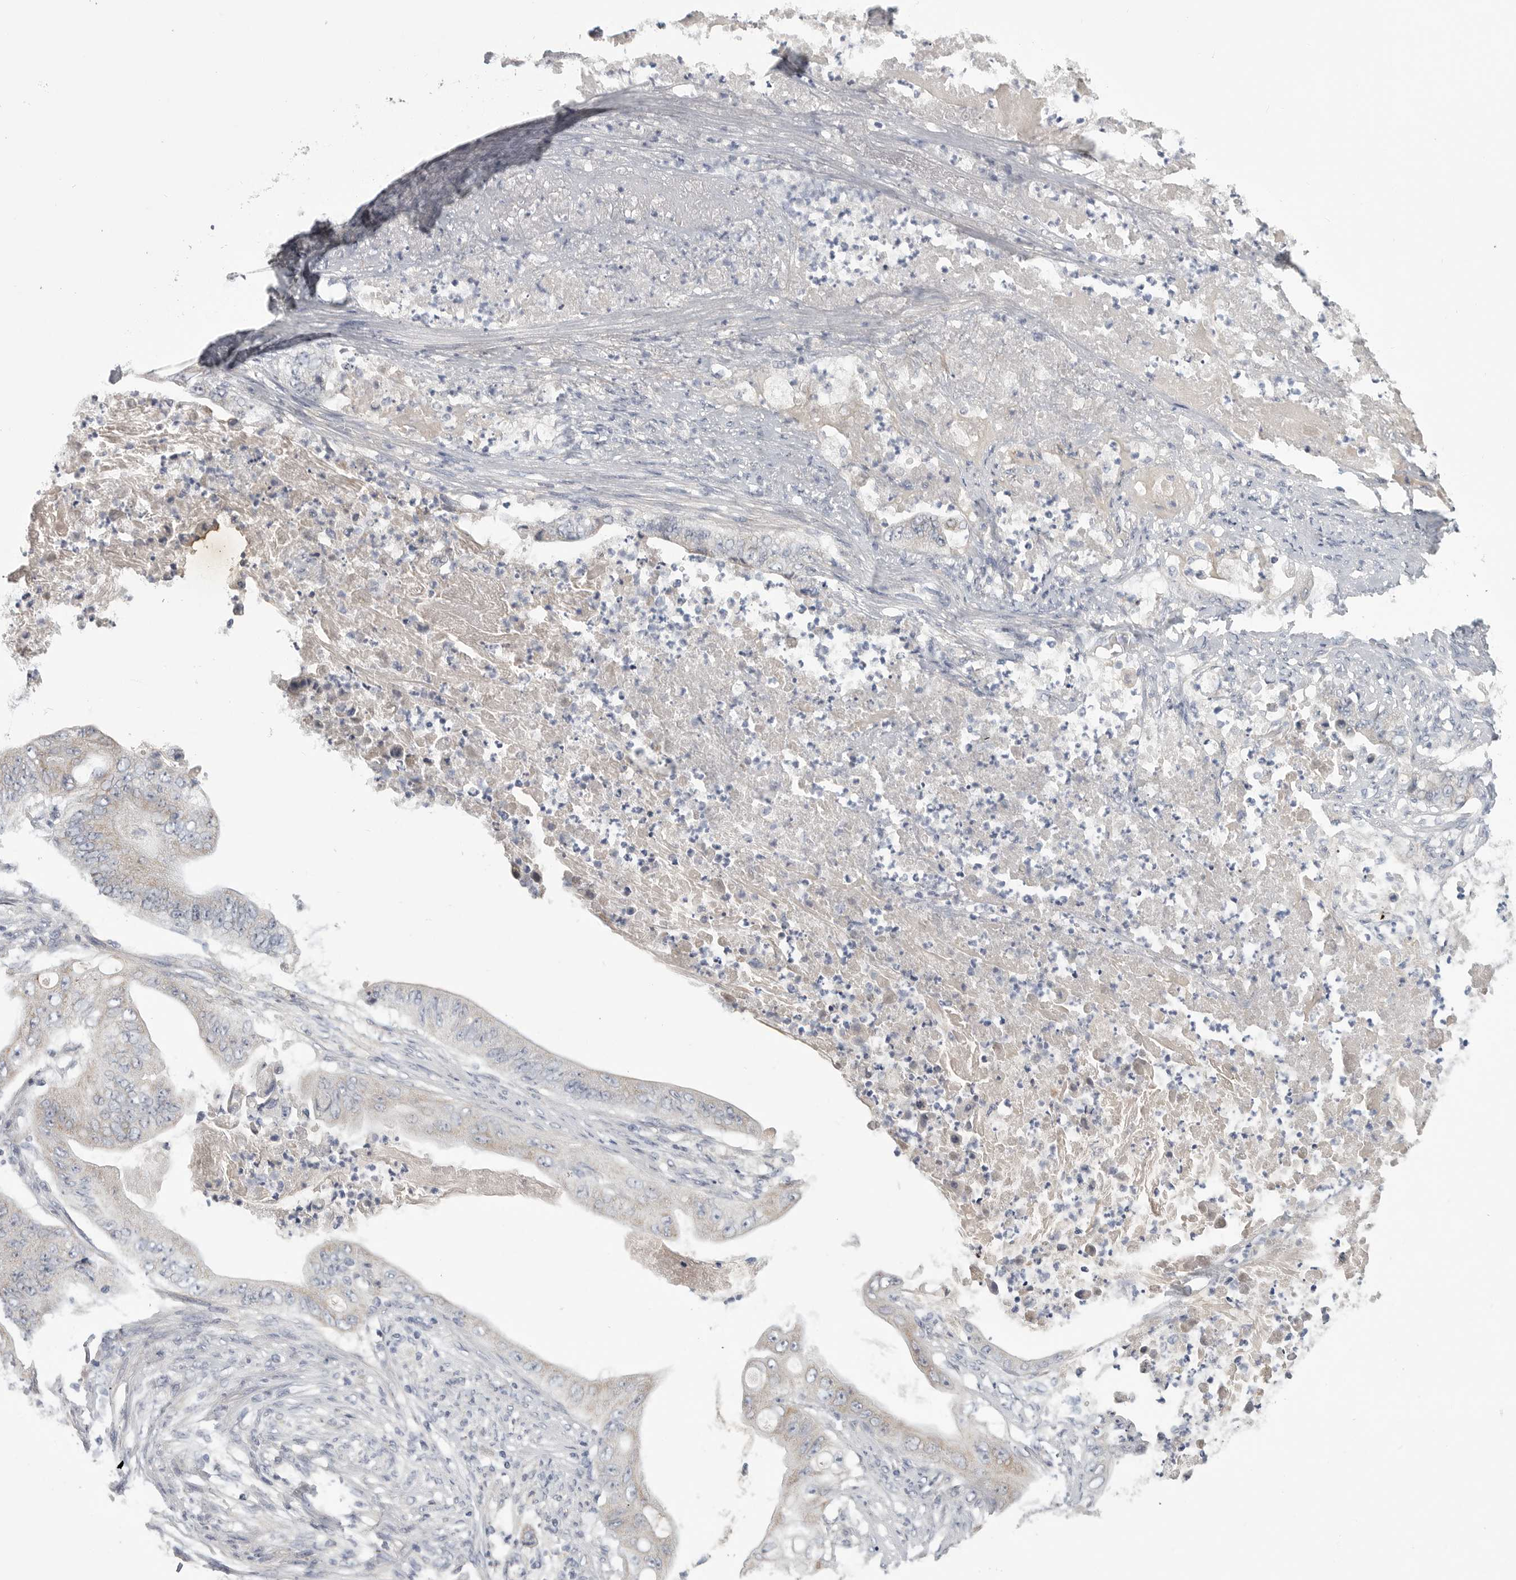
{"staining": {"intensity": "weak", "quantity": ">75%", "location": "cytoplasmic/membranous"}, "tissue": "stomach cancer", "cell_type": "Tumor cells", "image_type": "cancer", "snomed": [{"axis": "morphology", "description": "Adenocarcinoma, NOS"}, {"axis": "topography", "description": "Stomach"}], "caption": "Protein expression by IHC reveals weak cytoplasmic/membranous positivity in about >75% of tumor cells in stomach adenocarcinoma.", "gene": "SDC3", "patient": {"sex": "female", "age": 73}}